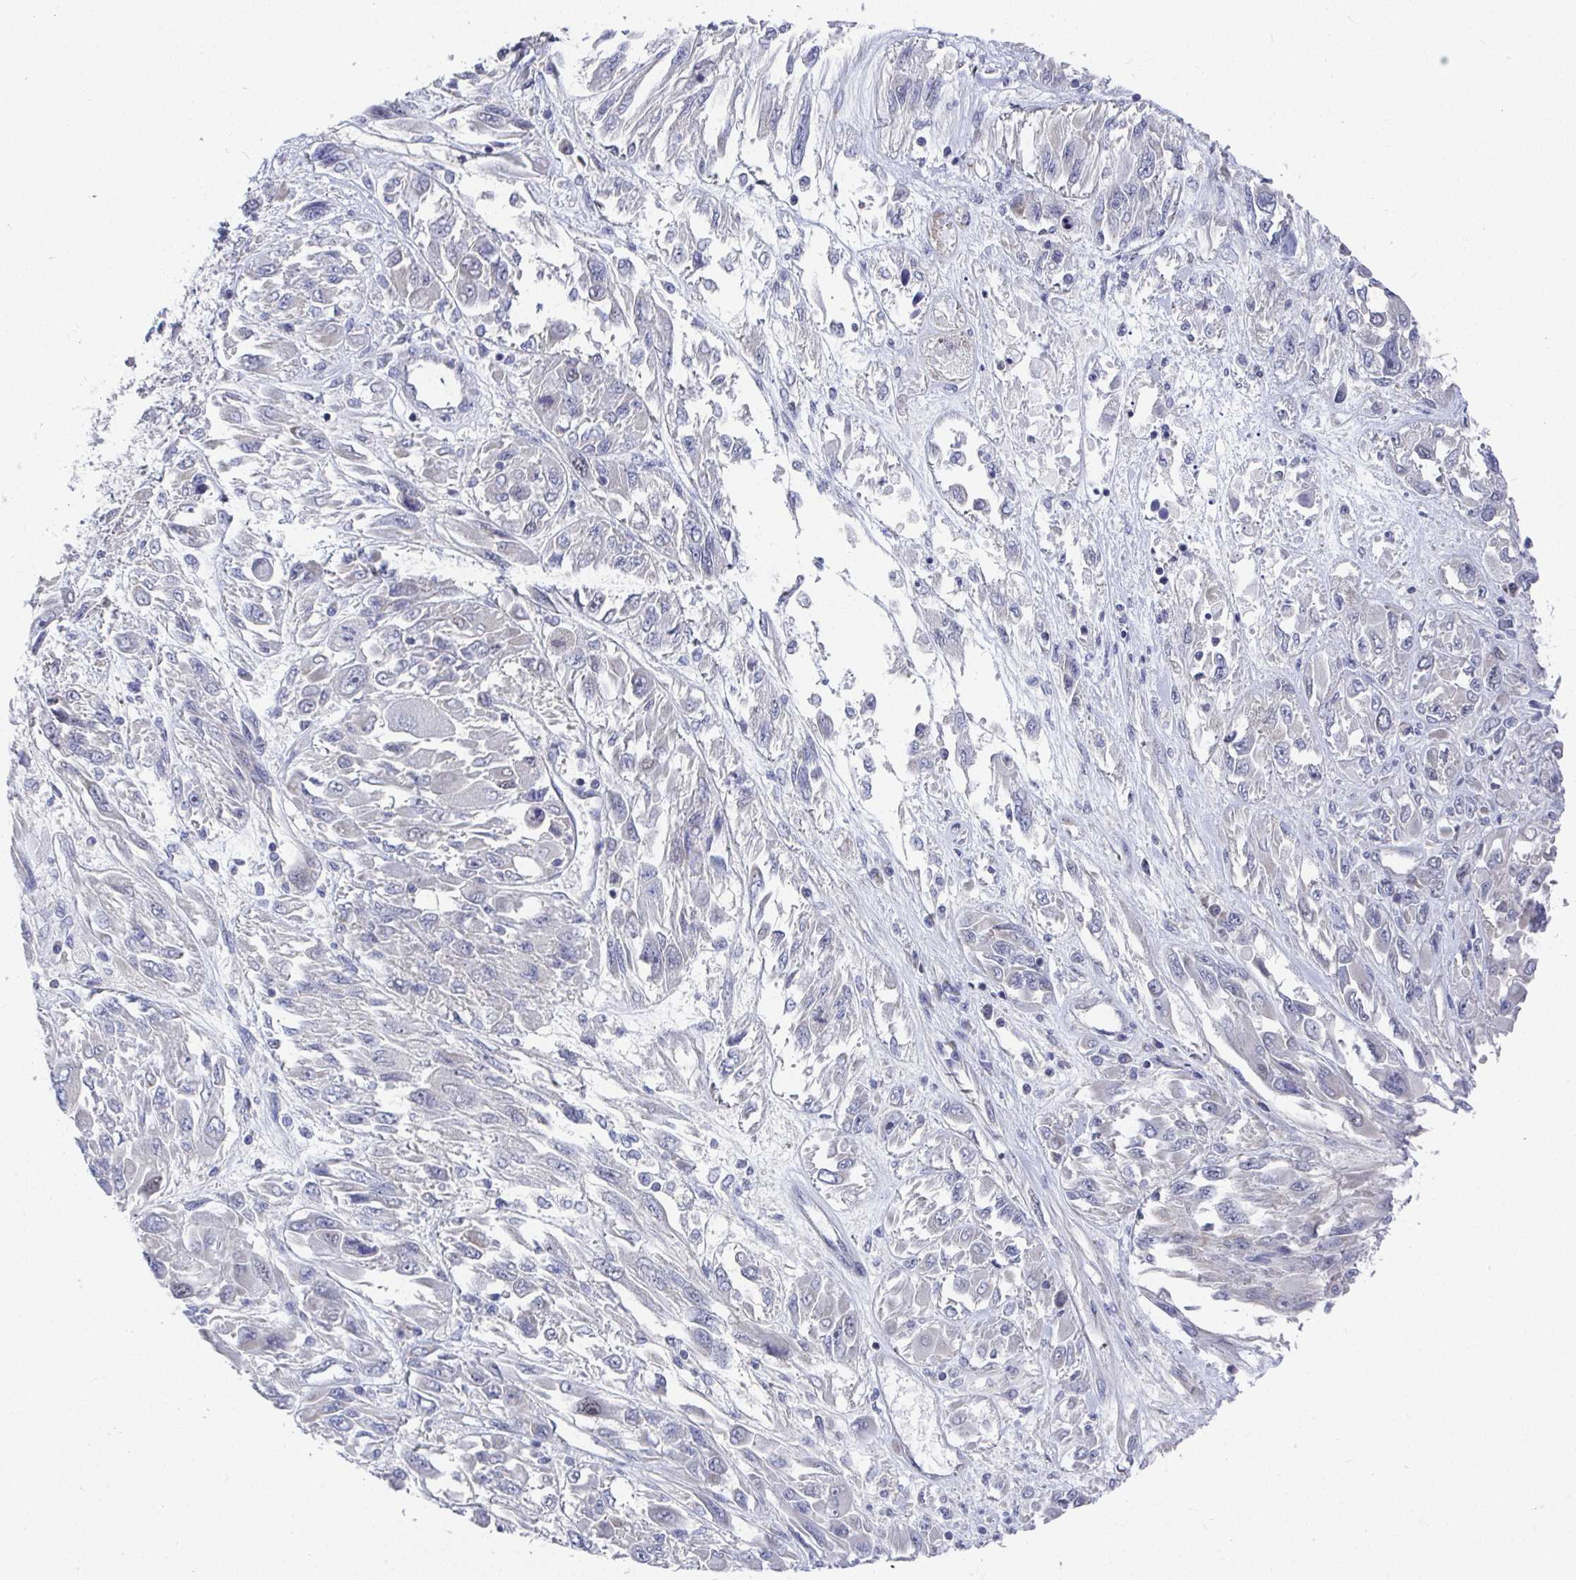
{"staining": {"intensity": "negative", "quantity": "none", "location": "none"}, "tissue": "melanoma", "cell_type": "Tumor cells", "image_type": "cancer", "snomed": [{"axis": "morphology", "description": "Malignant melanoma, NOS"}, {"axis": "topography", "description": "Skin"}], "caption": "Histopathology image shows no protein staining in tumor cells of melanoma tissue.", "gene": "ATP5F1C", "patient": {"sex": "female", "age": 91}}